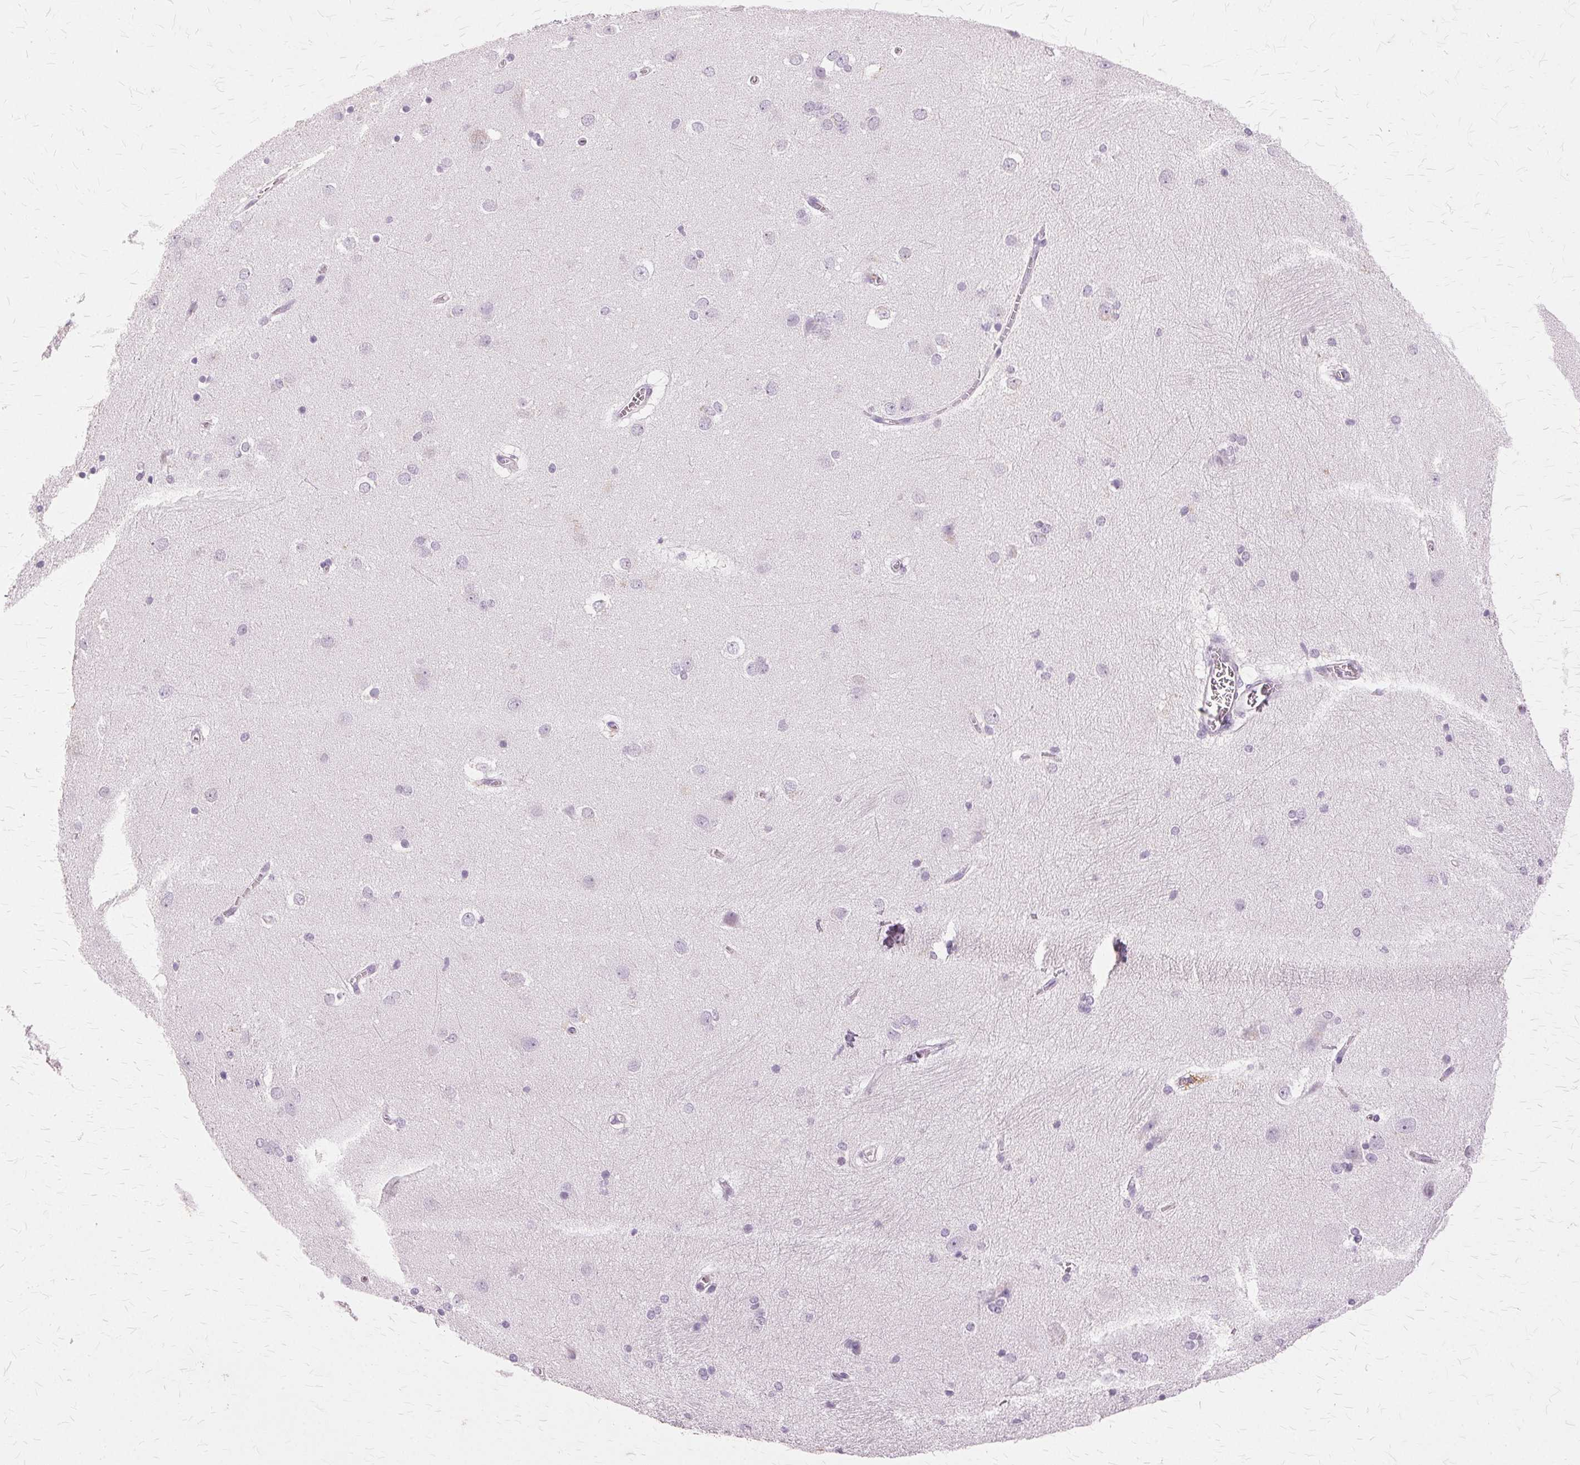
{"staining": {"intensity": "negative", "quantity": "none", "location": "none"}, "tissue": "hippocampus", "cell_type": "Glial cells", "image_type": "normal", "snomed": [{"axis": "morphology", "description": "Normal tissue, NOS"}, {"axis": "topography", "description": "Cerebral cortex"}, {"axis": "topography", "description": "Hippocampus"}], "caption": "DAB immunohistochemical staining of normal hippocampus demonstrates no significant positivity in glial cells. (Brightfield microscopy of DAB IHC at high magnification).", "gene": "SLC45A3", "patient": {"sex": "female", "age": 19}}